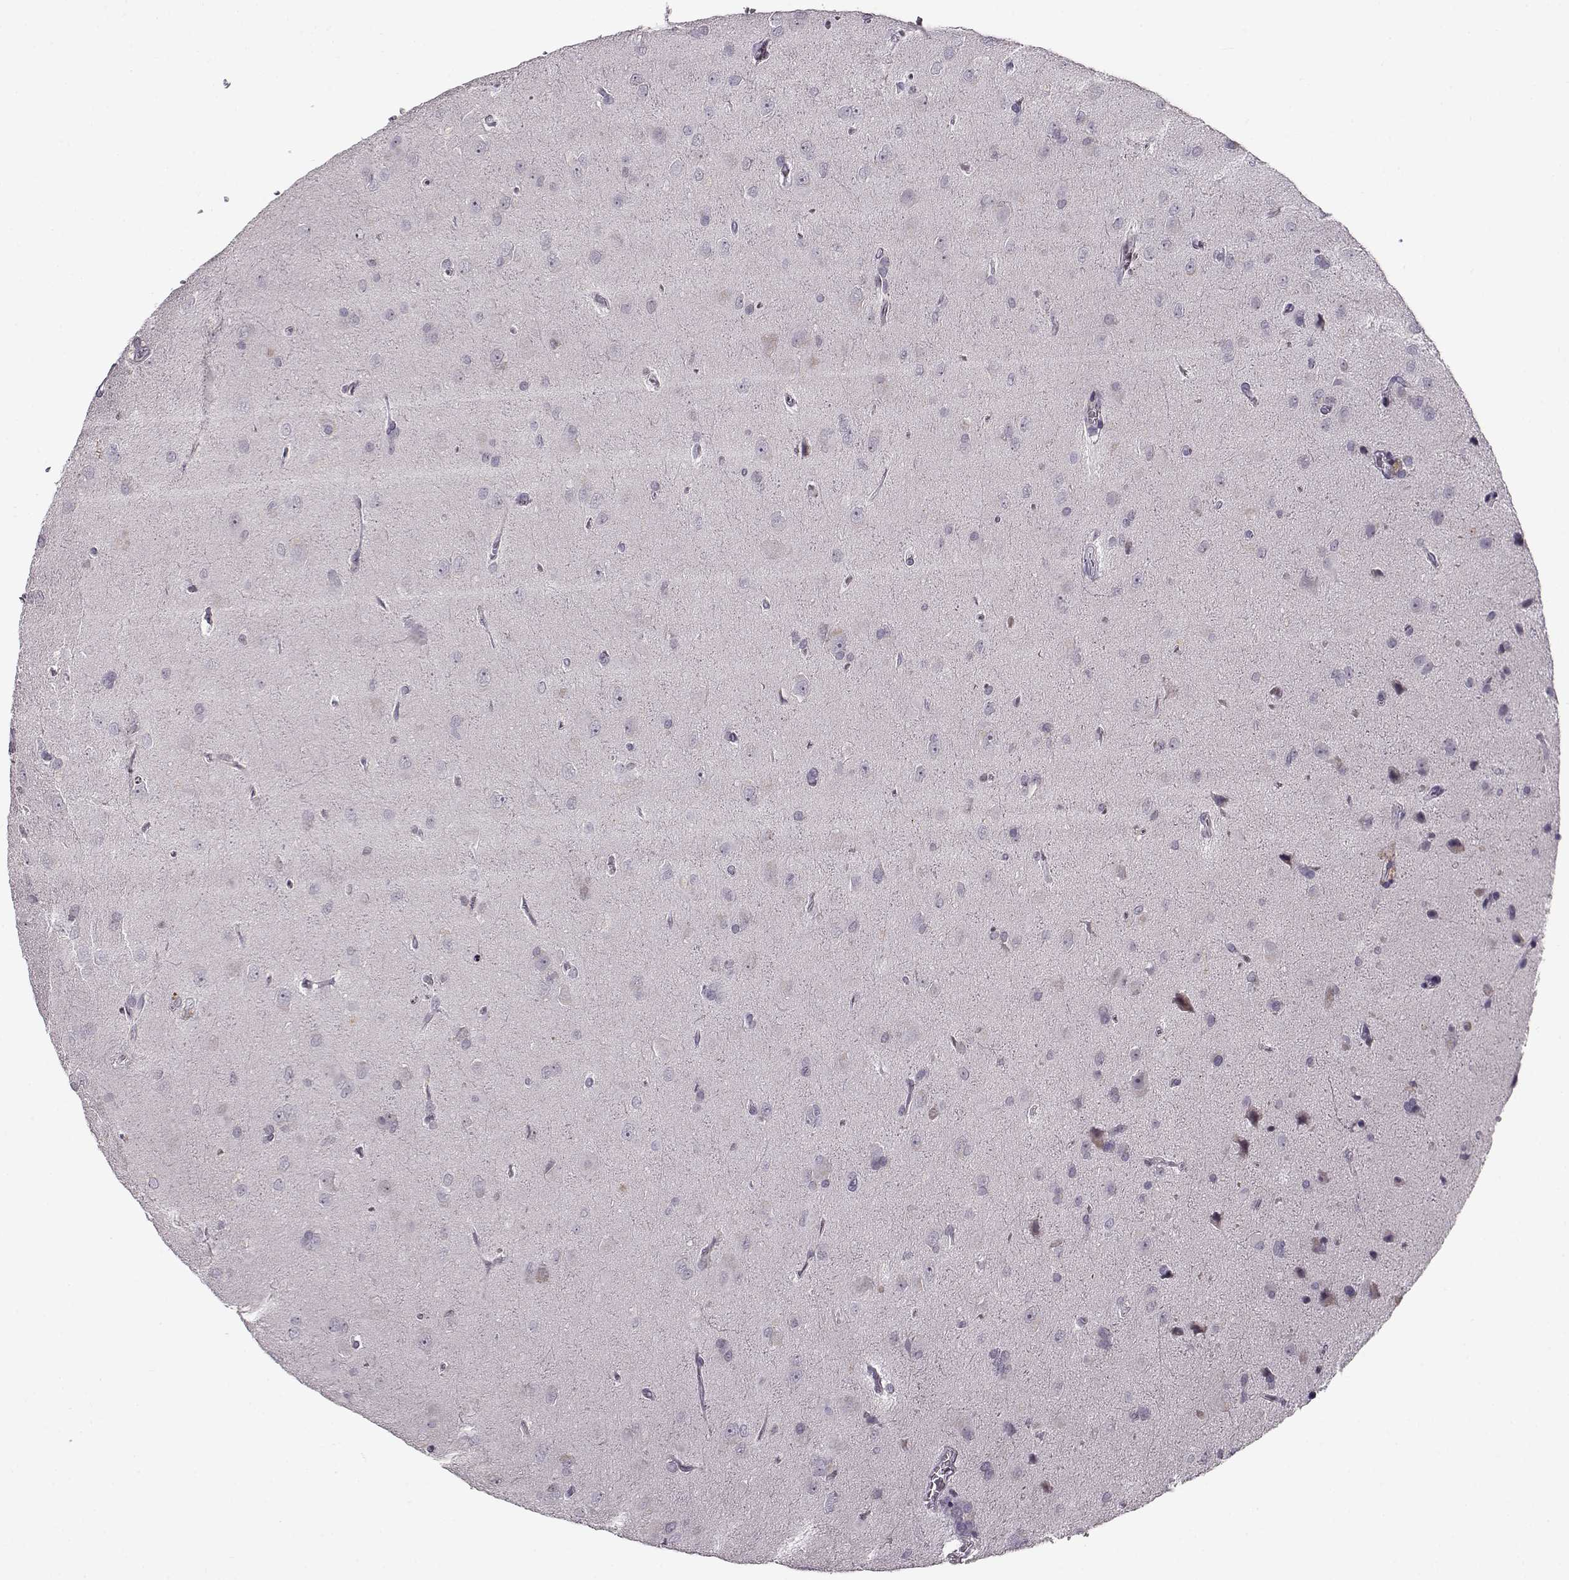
{"staining": {"intensity": "negative", "quantity": "none", "location": "none"}, "tissue": "glioma", "cell_type": "Tumor cells", "image_type": "cancer", "snomed": [{"axis": "morphology", "description": "Glioma, malignant, Low grade"}, {"axis": "topography", "description": "Brain"}], "caption": "This is a image of immunohistochemistry (IHC) staining of glioma, which shows no staining in tumor cells. (Immunohistochemistry (ihc), brightfield microscopy, high magnification).", "gene": "RP1L1", "patient": {"sex": "male", "age": 58}}